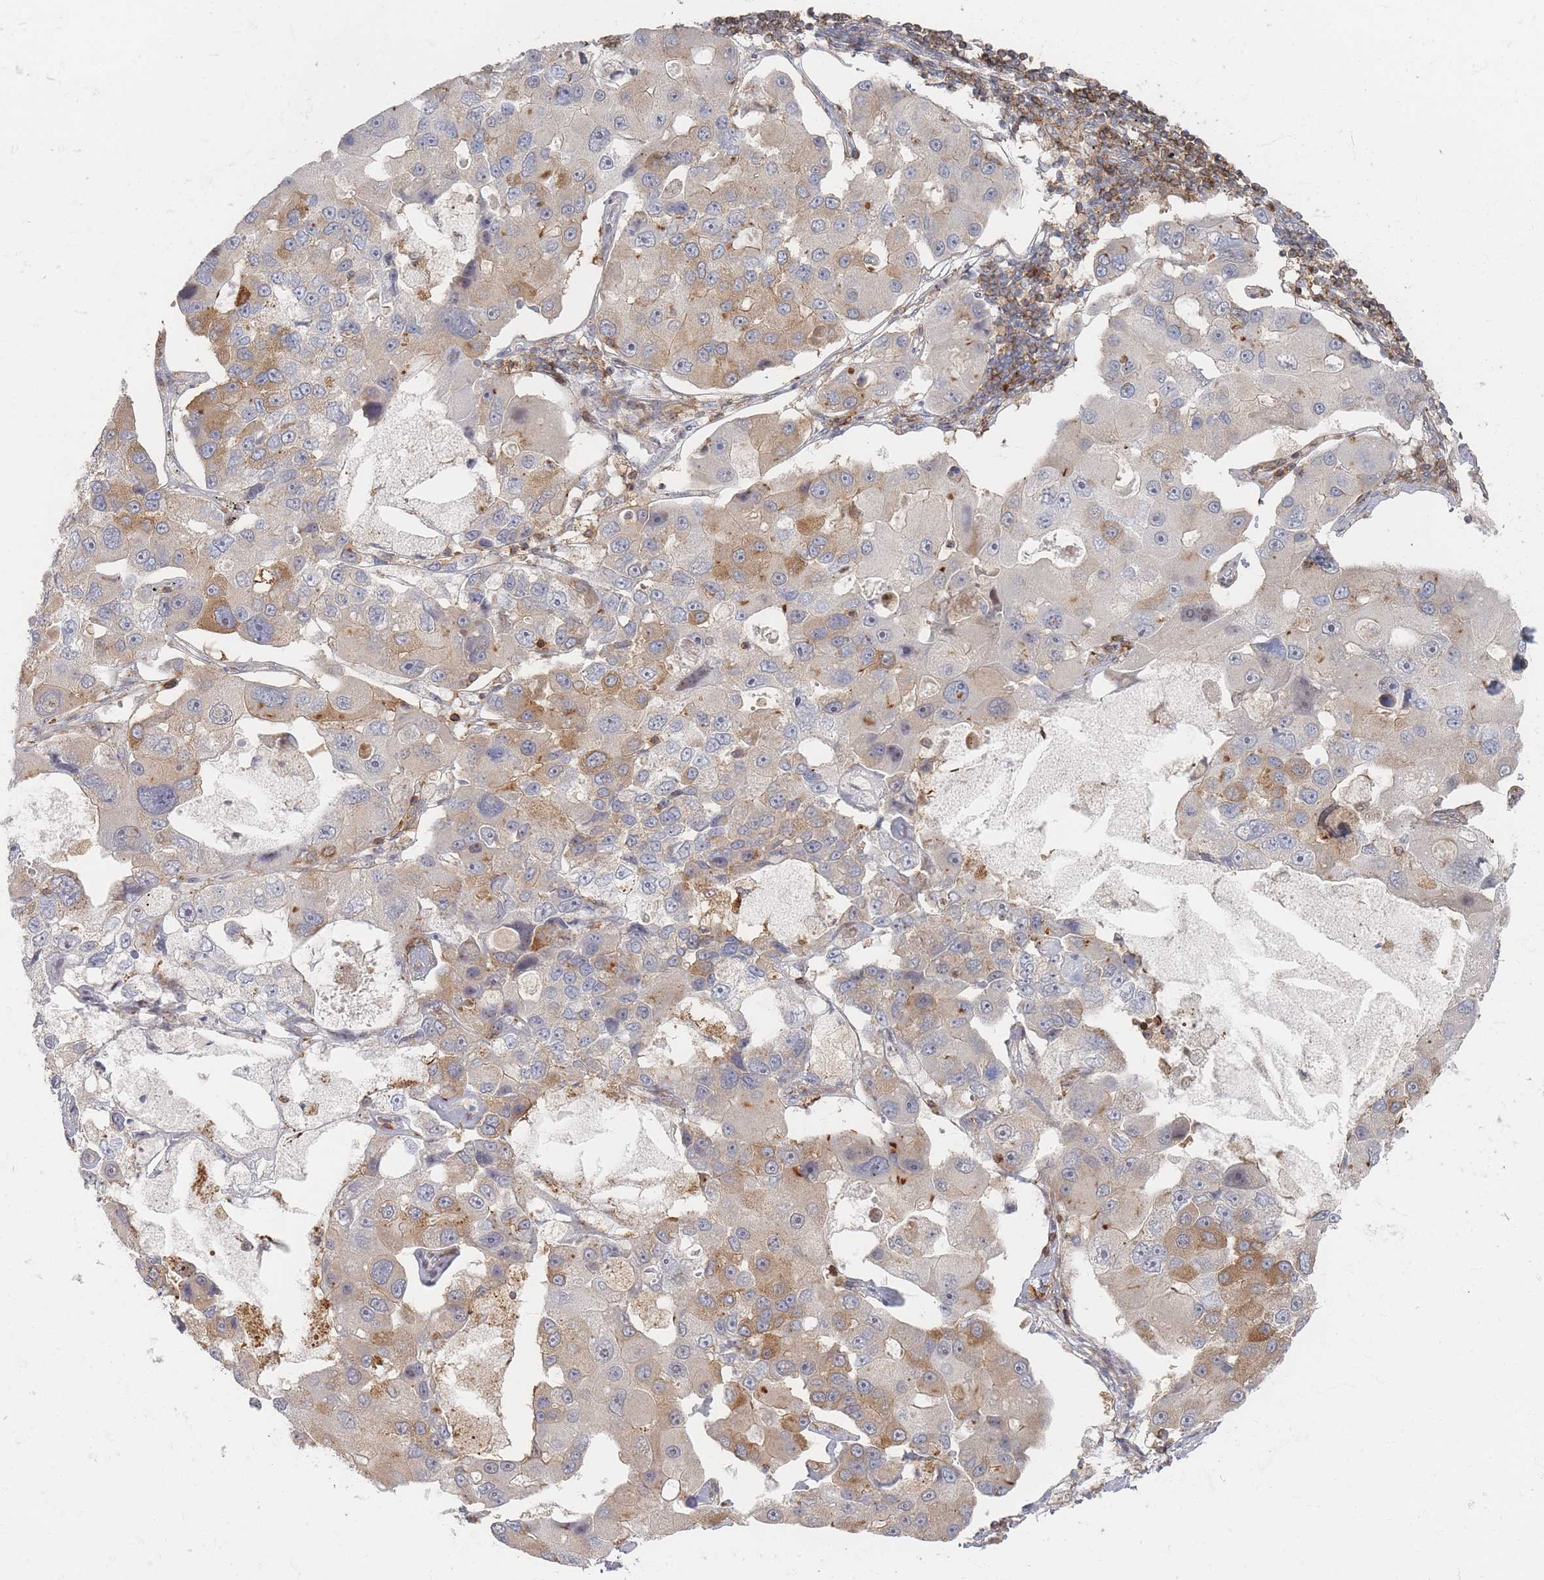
{"staining": {"intensity": "moderate", "quantity": "25%-75%", "location": "cytoplasmic/membranous"}, "tissue": "lung cancer", "cell_type": "Tumor cells", "image_type": "cancer", "snomed": [{"axis": "morphology", "description": "Adenocarcinoma, NOS"}, {"axis": "topography", "description": "Lung"}], "caption": "An immunohistochemistry image of neoplastic tissue is shown. Protein staining in brown highlights moderate cytoplasmic/membranous positivity in lung adenocarcinoma within tumor cells. The staining was performed using DAB to visualize the protein expression in brown, while the nuclei were stained in blue with hematoxylin (Magnification: 20x).", "gene": "ZNF852", "patient": {"sex": "female", "age": 54}}